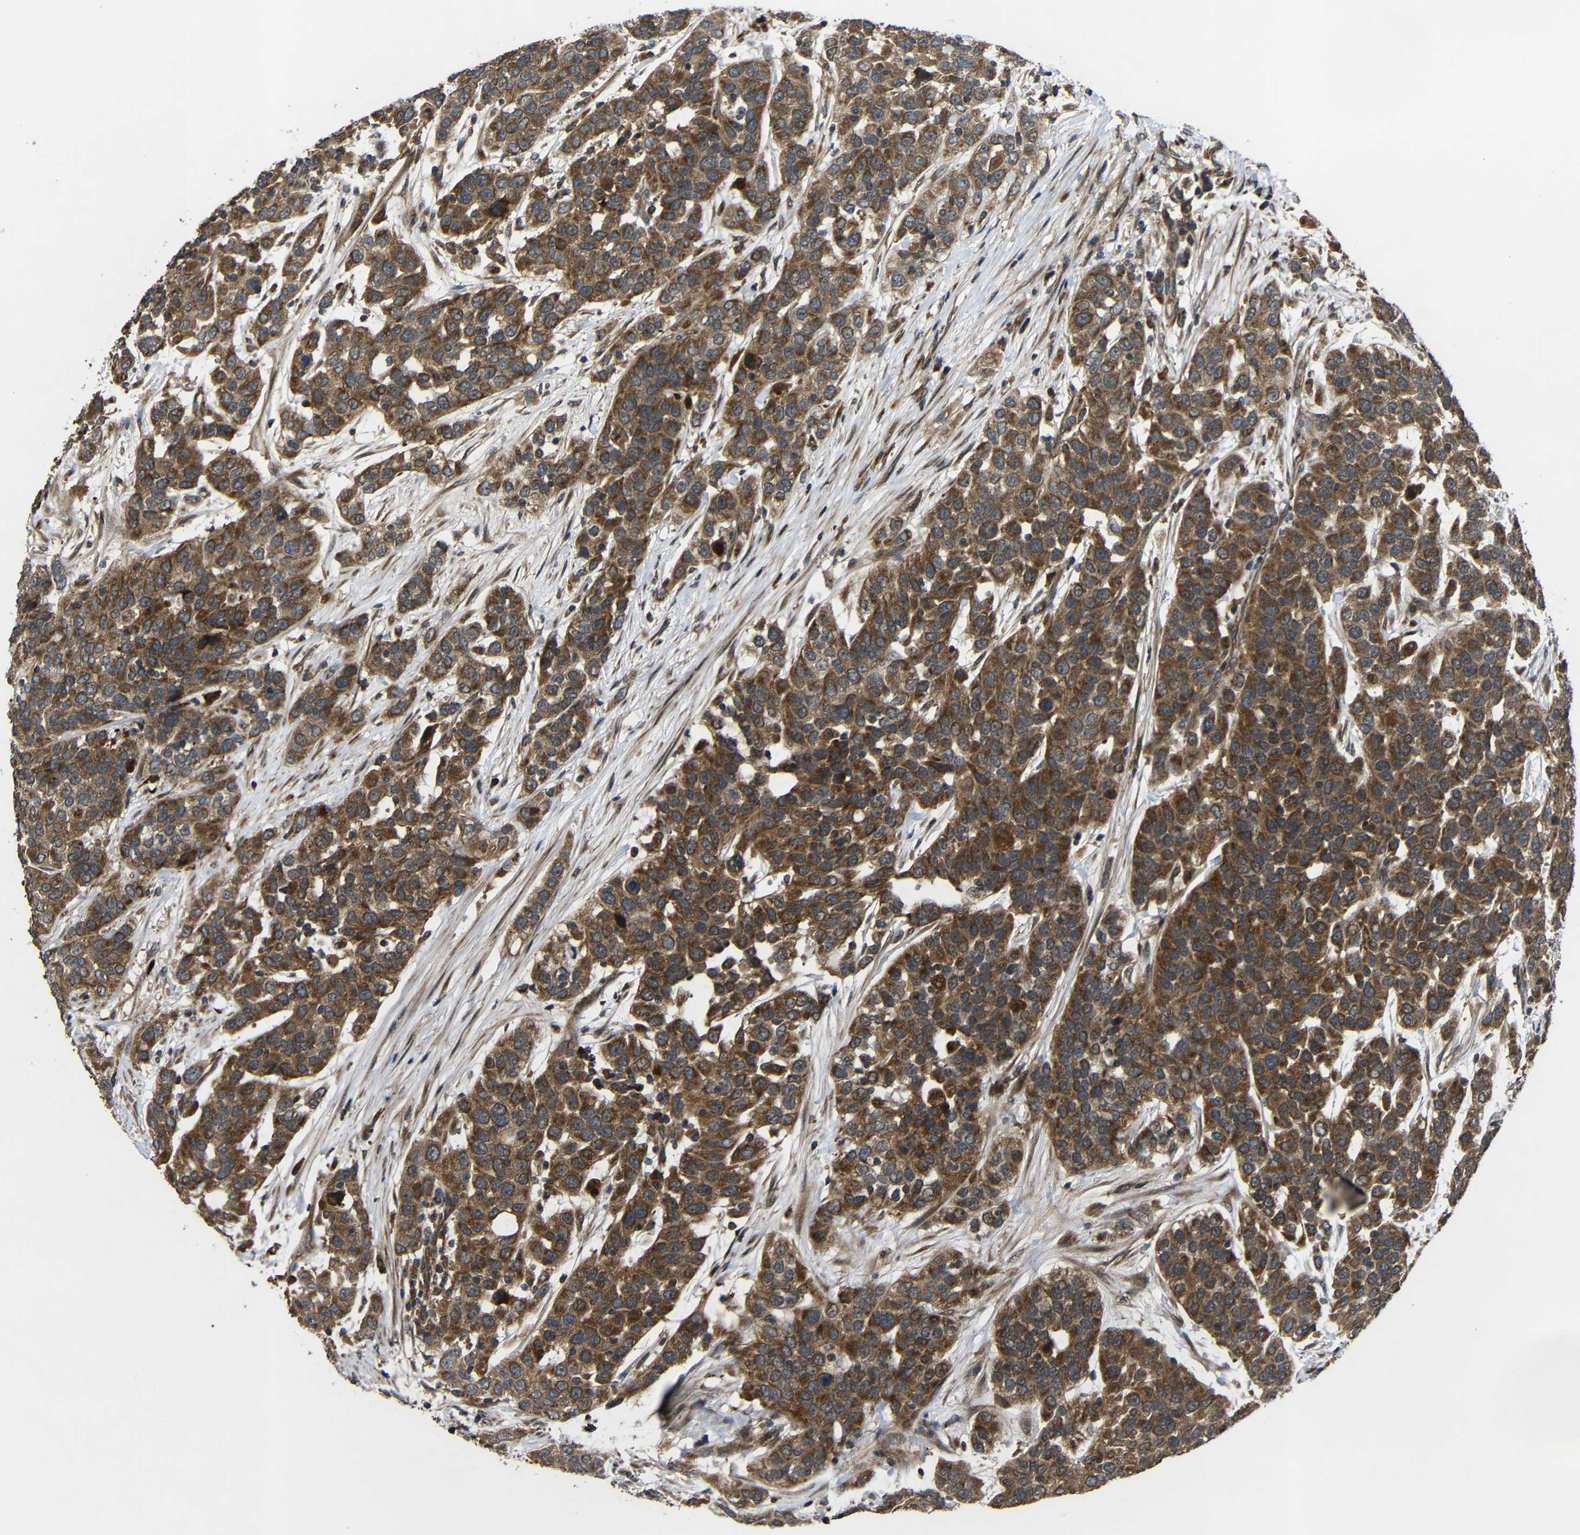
{"staining": {"intensity": "strong", "quantity": ">75%", "location": "cytoplasmic/membranous"}, "tissue": "urothelial cancer", "cell_type": "Tumor cells", "image_type": "cancer", "snomed": [{"axis": "morphology", "description": "Urothelial carcinoma, High grade"}, {"axis": "topography", "description": "Urinary bladder"}], "caption": "There is high levels of strong cytoplasmic/membranous expression in tumor cells of urothelial carcinoma (high-grade), as demonstrated by immunohistochemical staining (brown color).", "gene": "C1GALT1", "patient": {"sex": "female", "age": 80}}